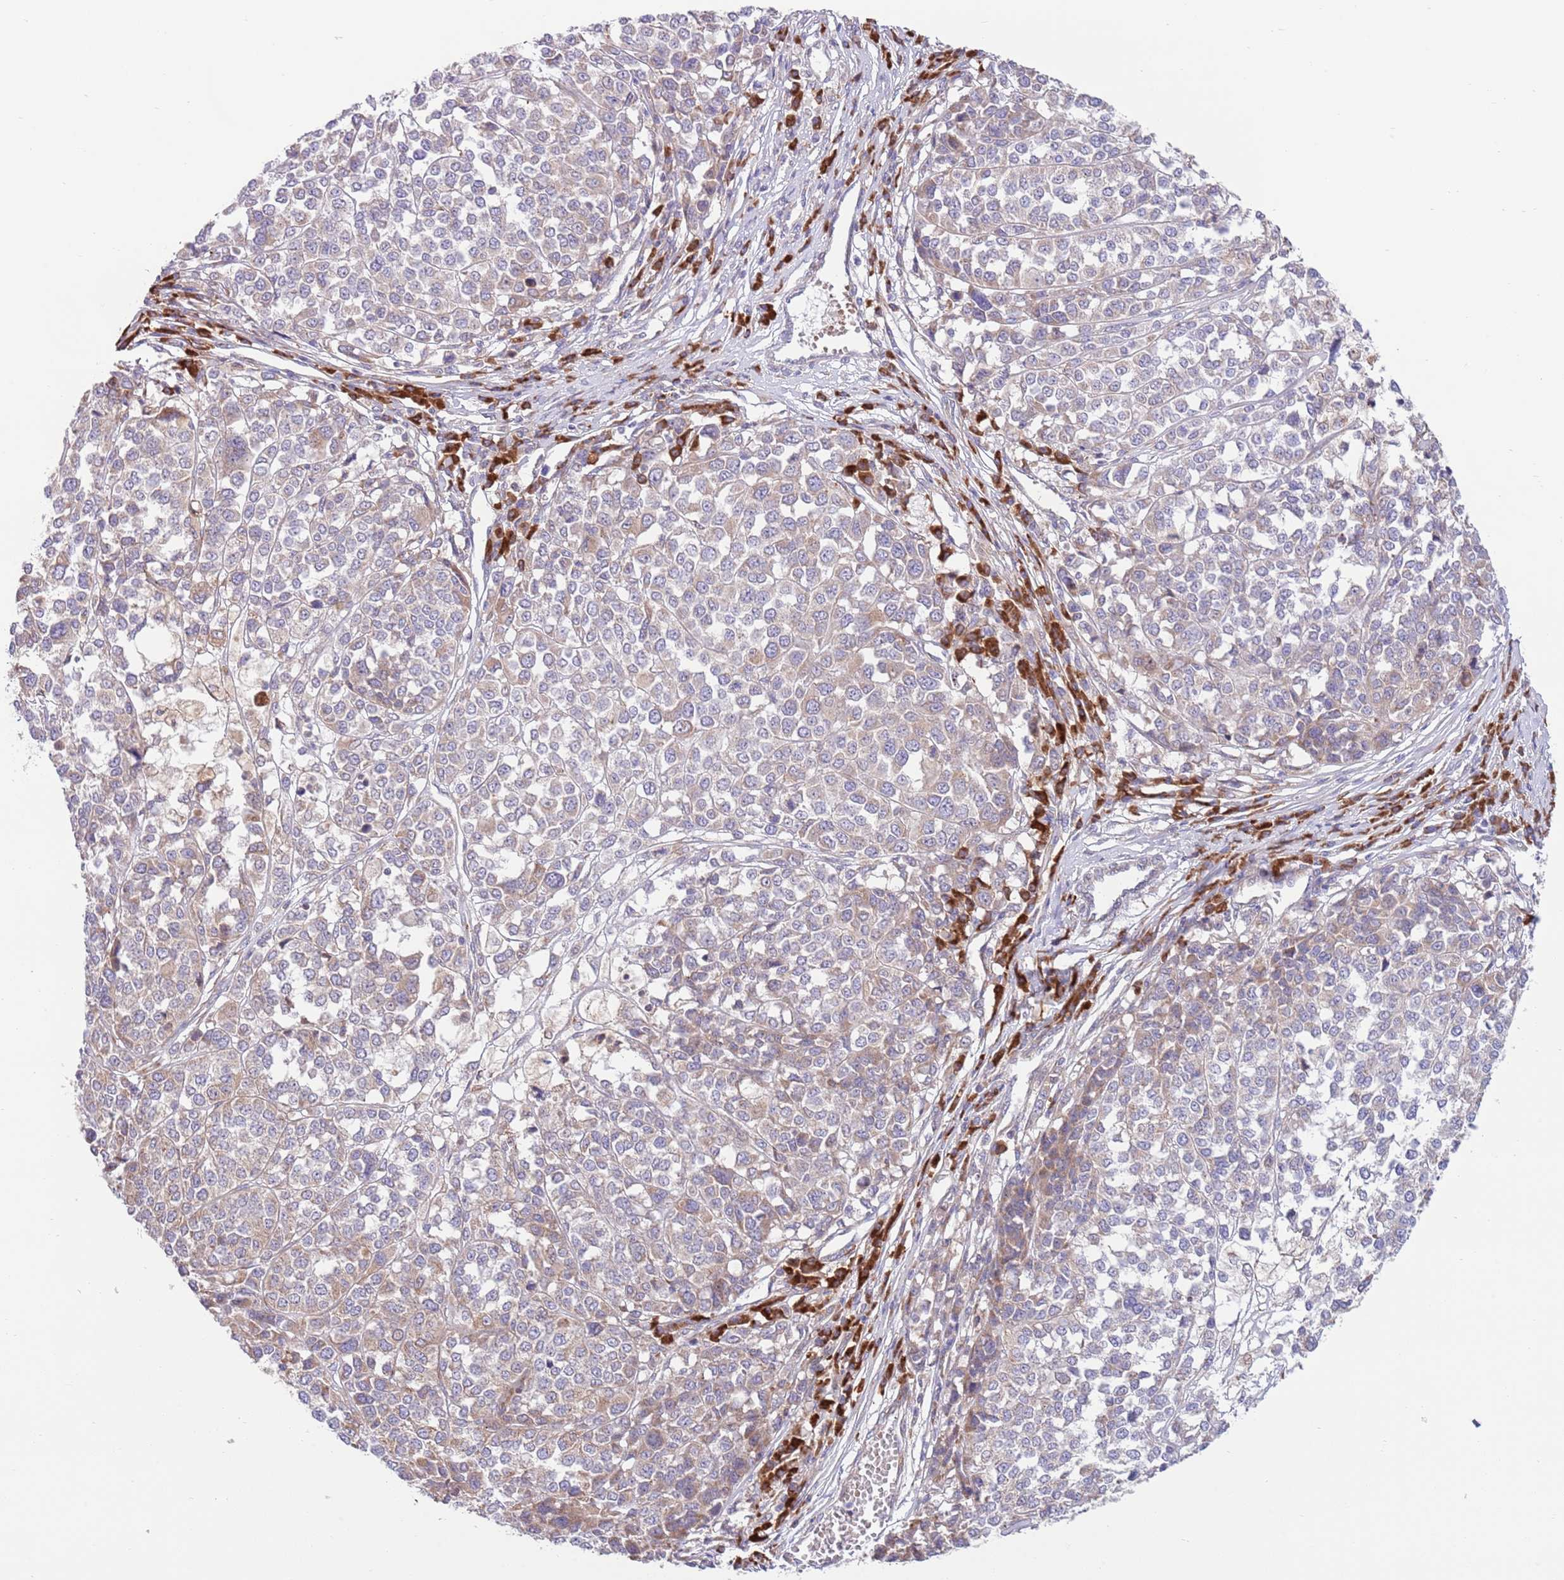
{"staining": {"intensity": "weak", "quantity": "25%-75%", "location": "cytoplasmic/membranous"}, "tissue": "melanoma", "cell_type": "Tumor cells", "image_type": "cancer", "snomed": [{"axis": "morphology", "description": "Malignant melanoma, Metastatic site"}, {"axis": "topography", "description": "Lymph node"}], "caption": "Immunohistochemical staining of melanoma shows low levels of weak cytoplasmic/membranous protein expression in approximately 25%-75% of tumor cells. Nuclei are stained in blue.", "gene": "DAND5", "patient": {"sex": "male", "age": 44}}